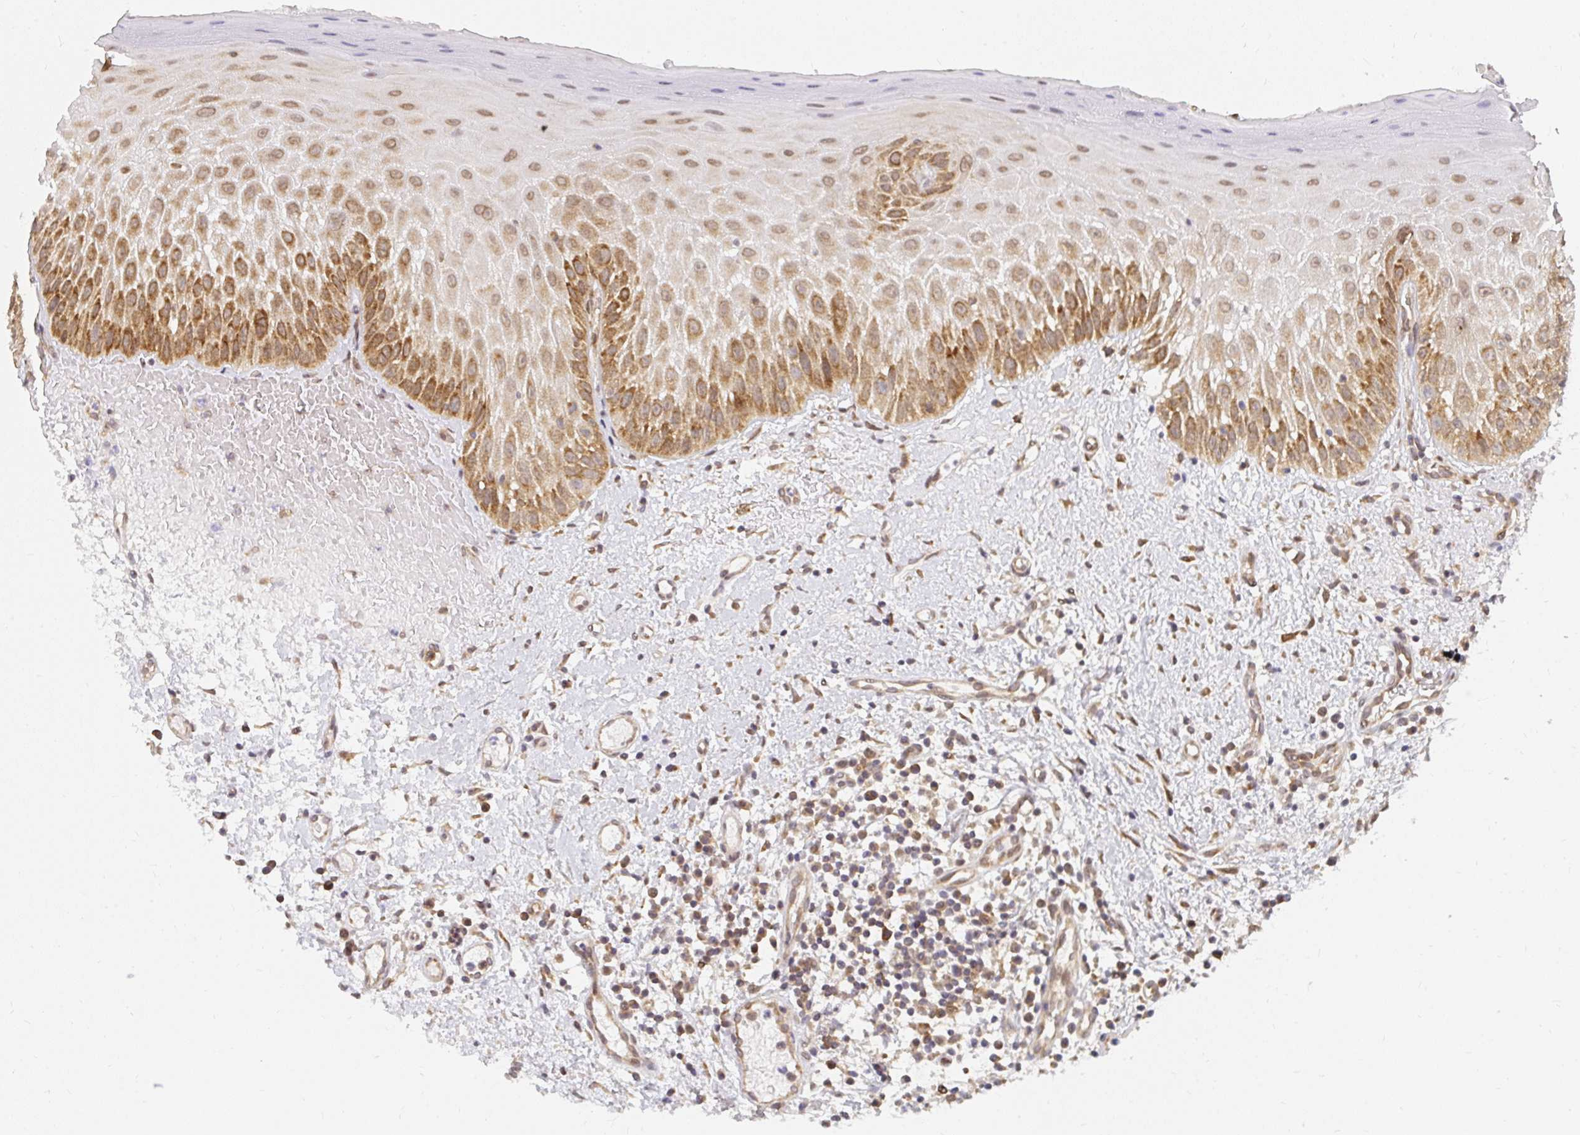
{"staining": {"intensity": "moderate", "quantity": ">75%", "location": "cytoplasmic/membranous,nuclear"}, "tissue": "oral mucosa", "cell_type": "Squamous epithelial cells", "image_type": "normal", "snomed": [{"axis": "morphology", "description": "Normal tissue, NOS"}, {"axis": "topography", "description": "Oral tissue"}, {"axis": "topography", "description": "Tounge, NOS"}], "caption": "Immunohistochemistry (DAB (3,3'-diaminobenzidine)) staining of normal oral mucosa exhibits moderate cytoplasmic/membranous,nuclear protein positivity in approximately >75% of squamous epithelial cells.", "gene": "SYNCRIP", "patient": {"sex": "male", "age": 83}}